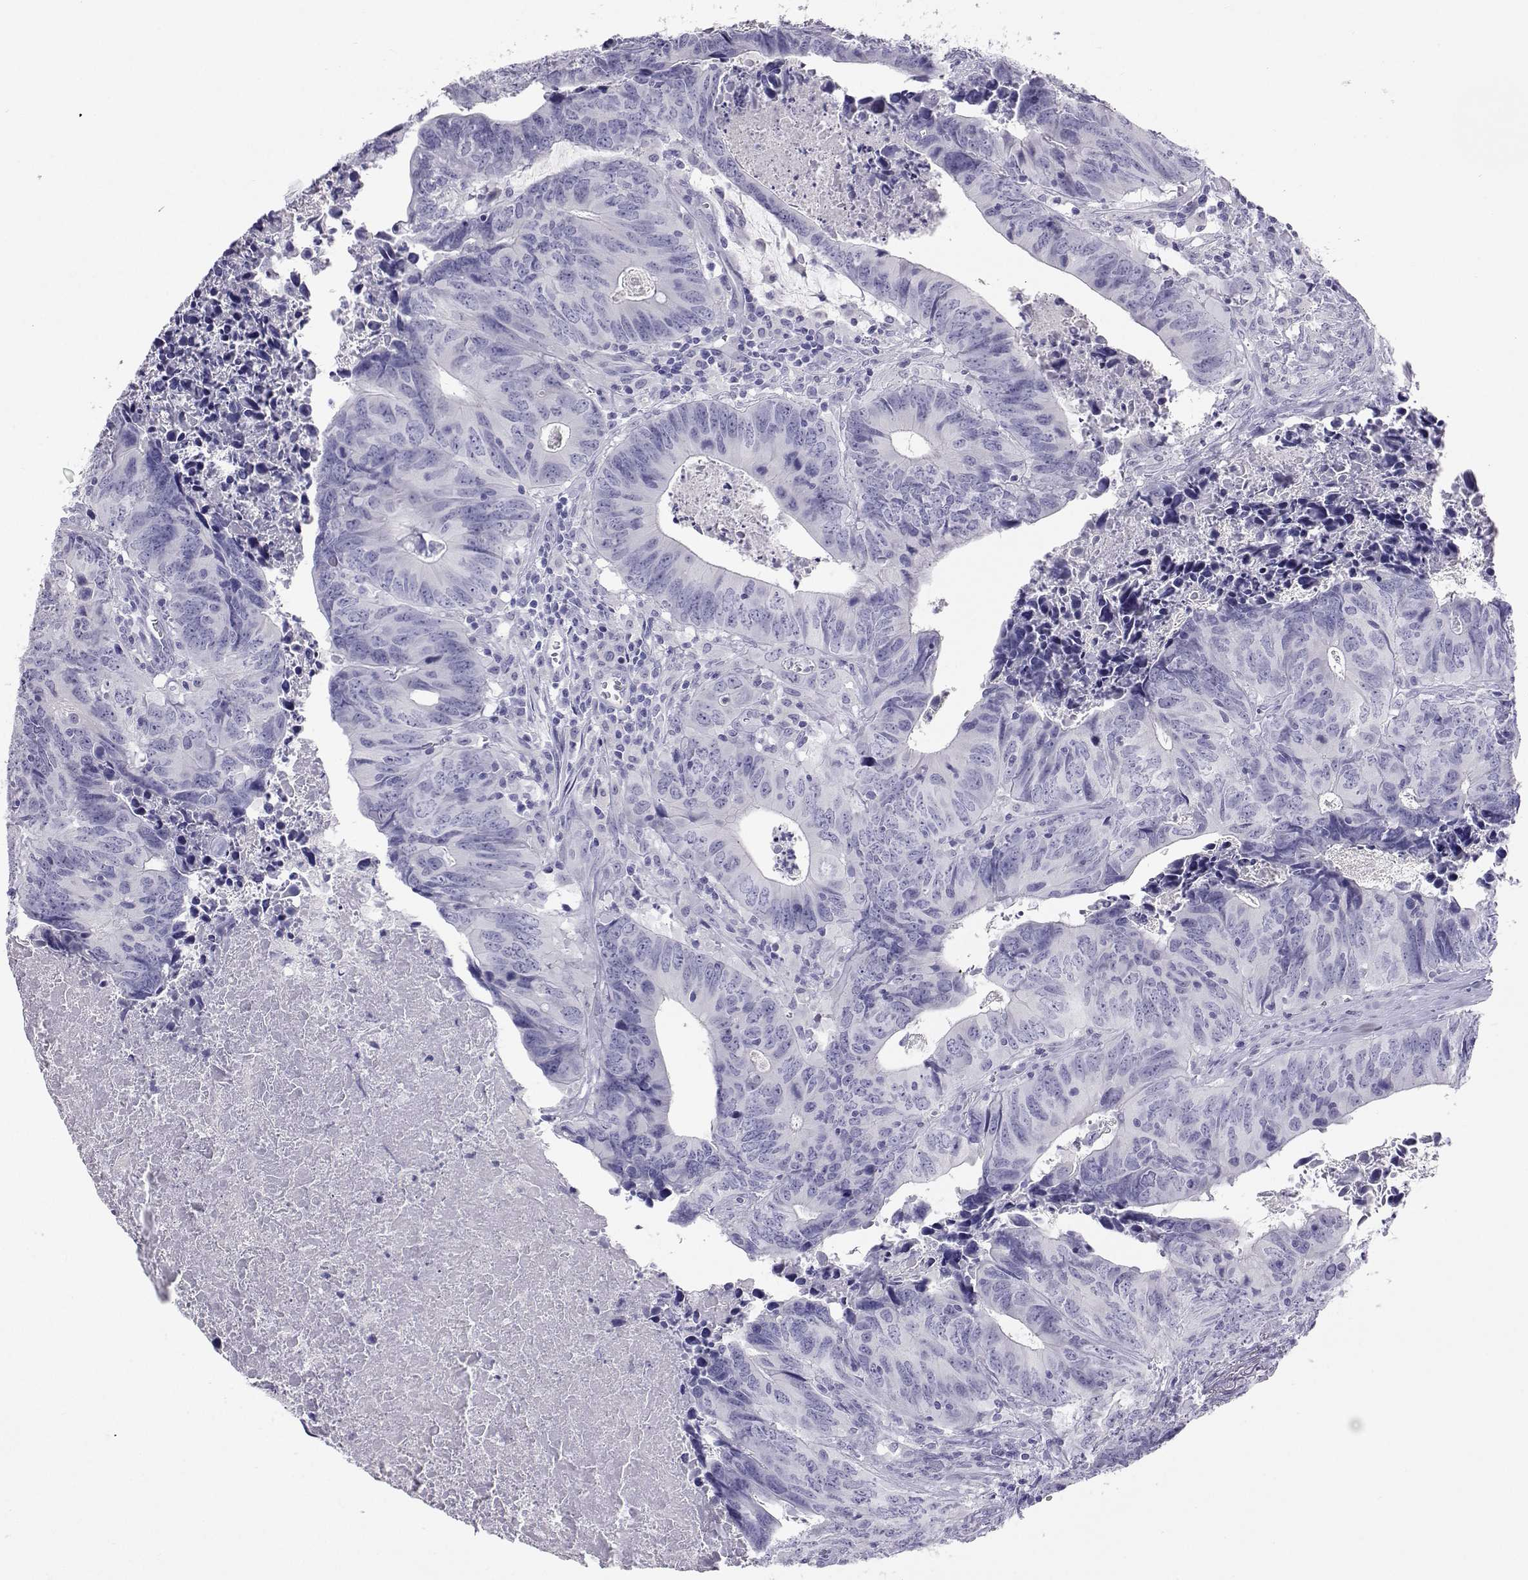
{"staining": {"intensity": "negative", "quantity": "none", "location": "none"}, "tissue": "colorectal cancer", "cell_type": "Tumor cells", "image_type": "cancer", "snomed": [{"axis": "morphology", "description": "Adenocarcinoma, NOS"}, {"axis": "topography", "description": "Colon"}], "caption": "Colorectal cancer stained for a protein using IHC exhibits no staining tumor cells.", "gene": "PLIN4", "patient": {"sex": "female", "age": 82}}